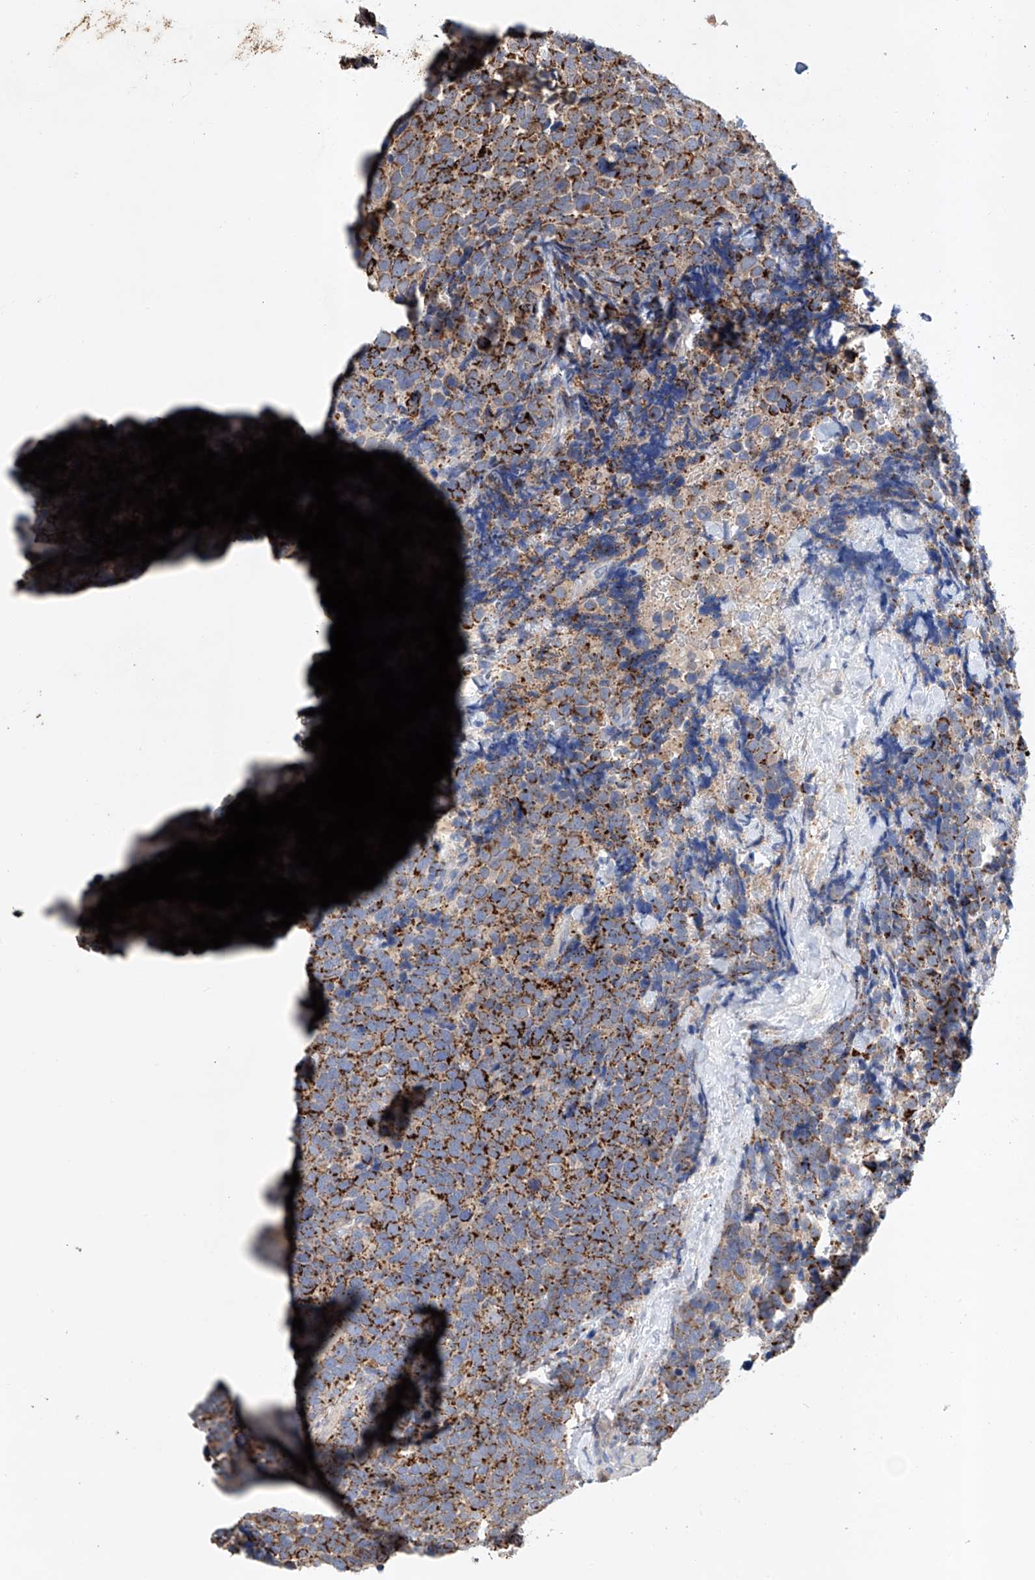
{"staining": {"intensity": "strong", "quantity": ">75%", "location": "cytoplasmic/membranous"}, "tissue": "urothelial cancer", "cell_type": "Tumor cells", "image_type": "cancer", "snomed": [{"axis": "morphology", "description": "Urothelial carcinoma, High grade"}, {"axis": "topography", "description": "Urinary bladder"}], "caption": "Urothelial cancer stained with a brown dye shows strong cytoplasmic/membranous positive positivity in about >75% of tumor cells.", "gene": "GPC4", "patient": {"sex": "female", "age": 82}}